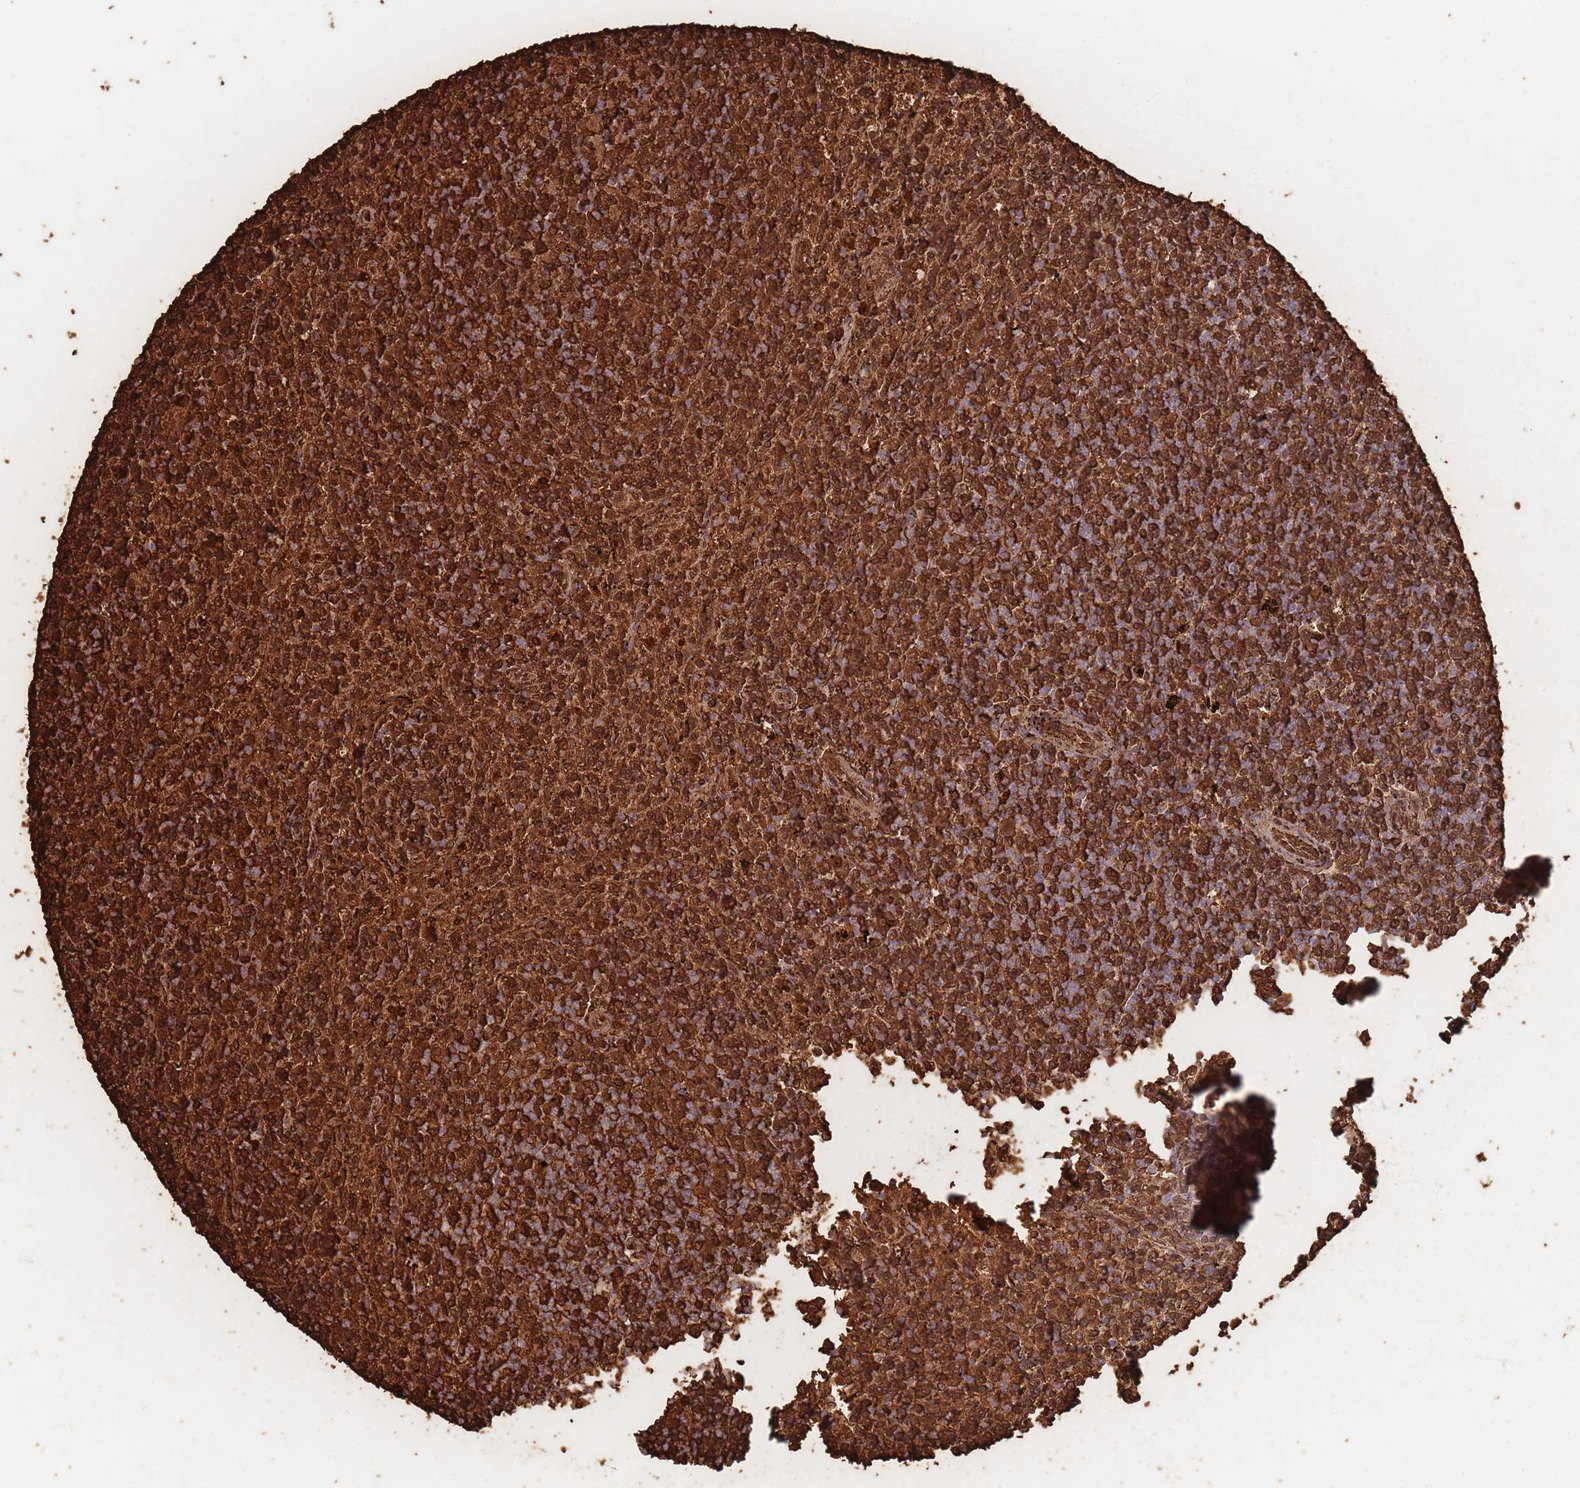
{"staining": {"intensity": "strong", "quantity": ">75%", "location": "cytoplasmic/membranous"}, "tissue": "lymphoma", "cell_type": "Tumor cells", "image_type": "cancer", "snomed": [{"axis": "morphology", "description": "Malignant lymphoma, non-Hodgkin's type, Low grade"}, {"axis": "topography", "description": "Spleen"}], "caption": "This image displays immunohistochemistry staining of low-grade malignant lymphoma, non-Hodgkin's type, with high strong cytoplasmic/membranous expression in approximately >75% of tumor cells.", "gene": "SLC2A6", "patient": {"sex": "female", "age": 50}}